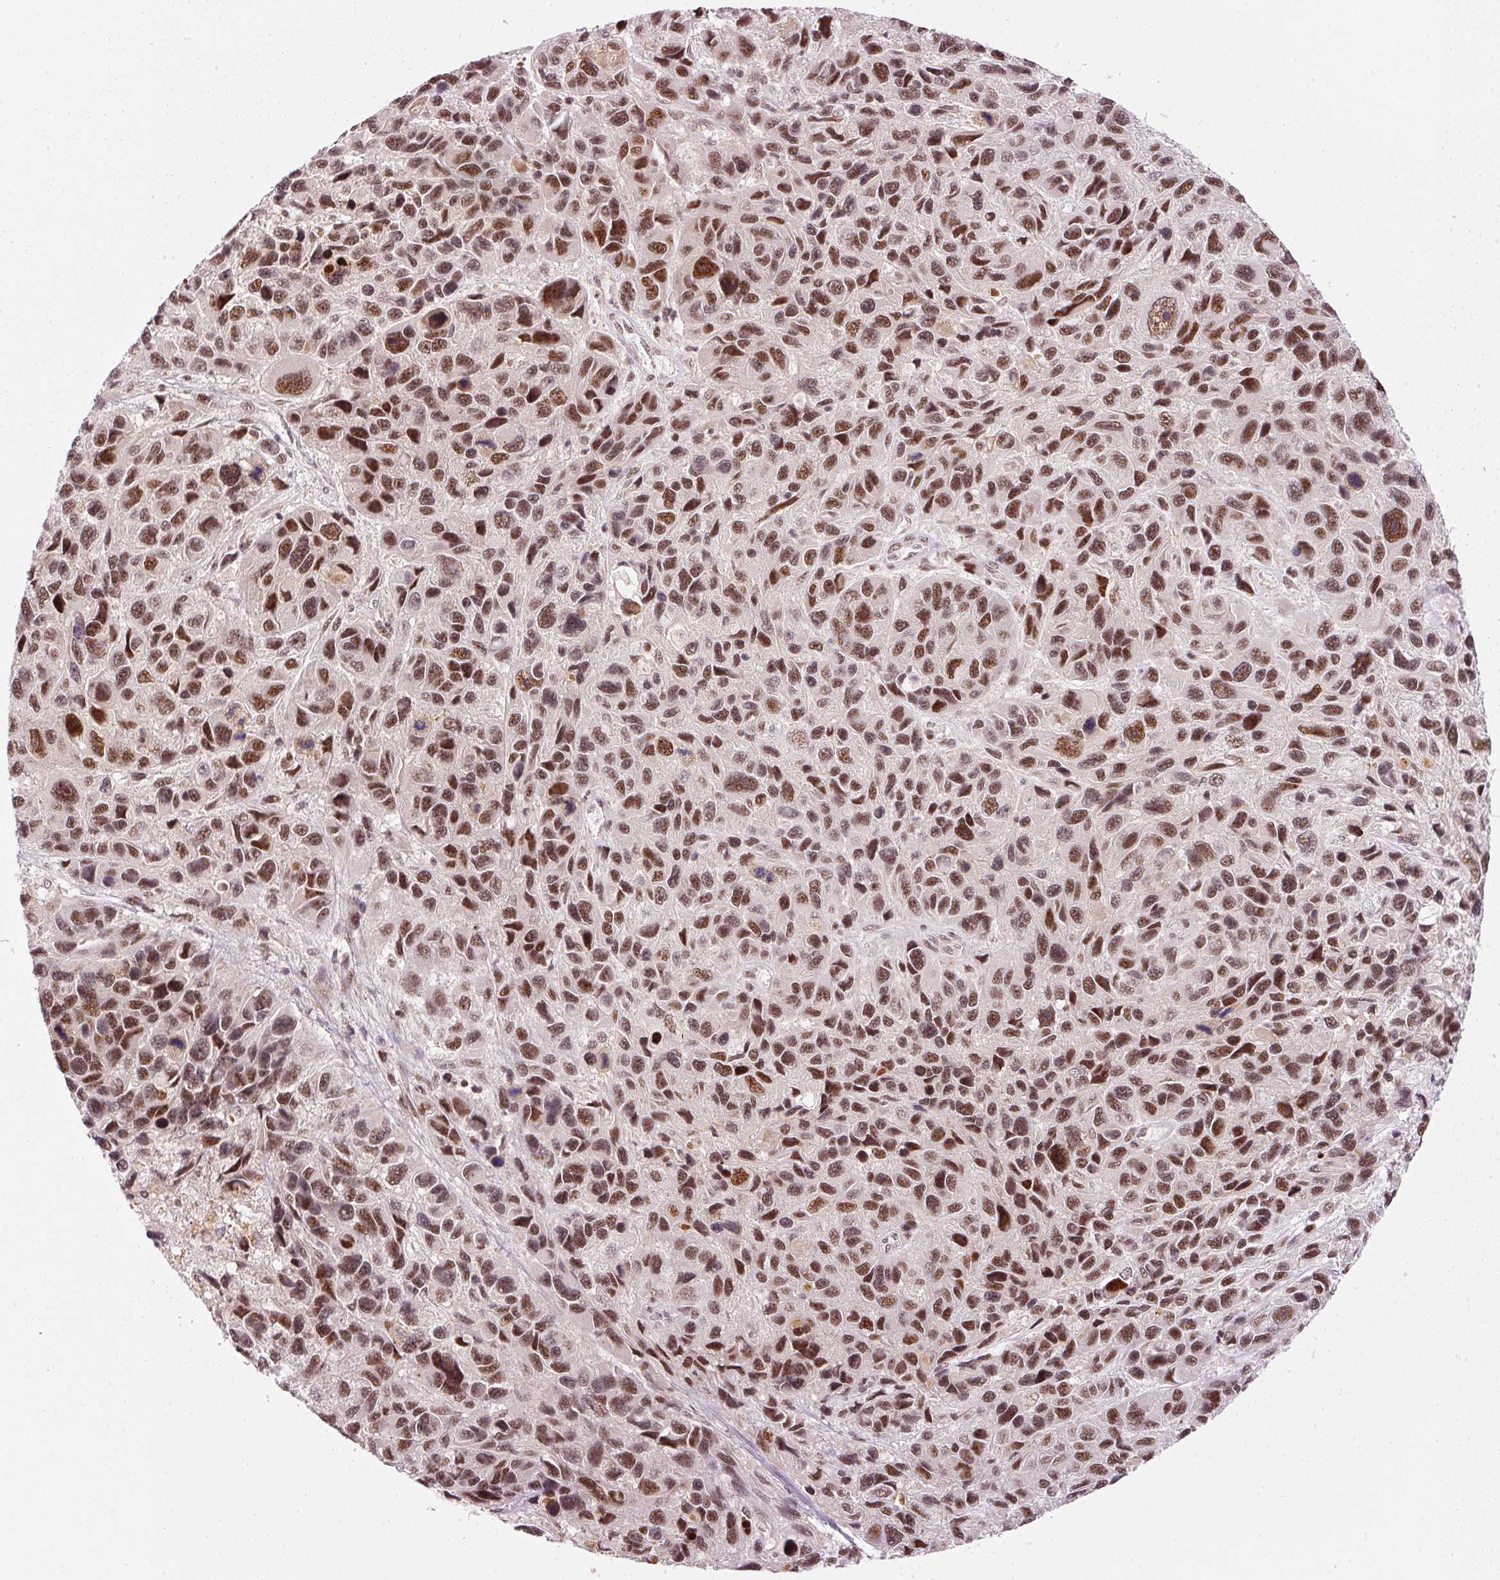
{"staining": {"intensity": "moderate", "quantity": ">75%", "location": "nuclear"}, "tissue": "melanoma", "cell_type": "Tumor cells", "image_type": "cancer", "snomed": [{"axis": "morphology", "description": "Malignant melanoma, NOS"}, {"axis": "topography", "description": "Skin"}], "caption": "Immunohistochemical staining of human malignant melanoma demonstrates moderate nuclear protein staining in about >75% of tumor cells.", "gene": "THOC6", "patient": {"sex": "male", "age": 53}}